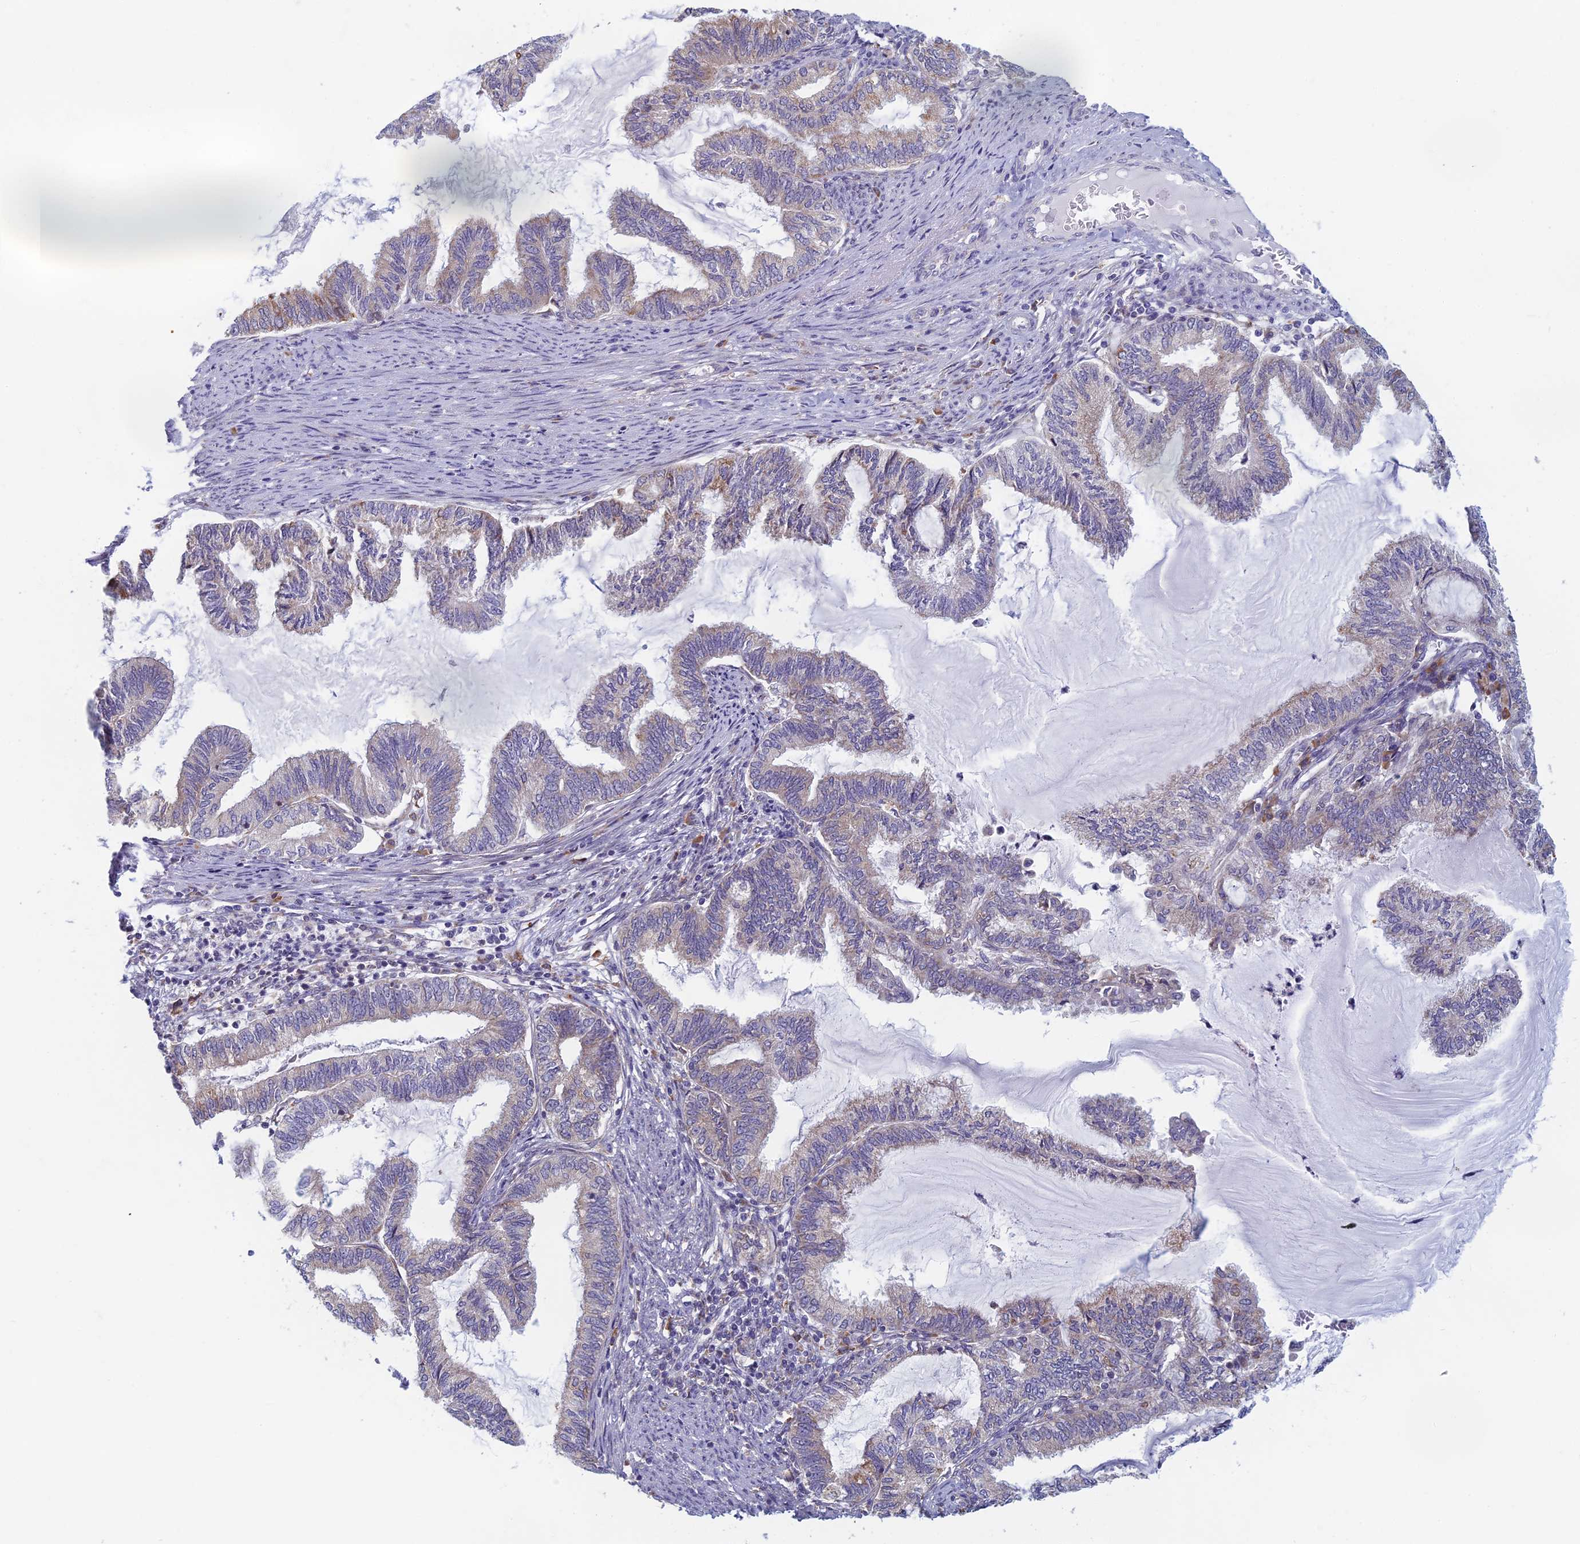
{"staining": {"intensity": "weak", "quantity": "<25%", "location": "cytoplasmic/membranous"}, "tissue": "endometrial cancer", "cell_type": "Tumor cells", "image_type": "cancer", "snomed": [{"axis": "morphology", "description": "Adenocarcinoma, NOS"}, {"axis": "topography", "description": "Endometrium"}], "caption": "Tumor cells are negative for protein expression in human adenocarcinoma (endometrial). (DAB immunohistochemistry visualized using brightfield microscopy, high magnification).", "gene": "DDX51", "patient": {"sex": "female", "age": 86}}